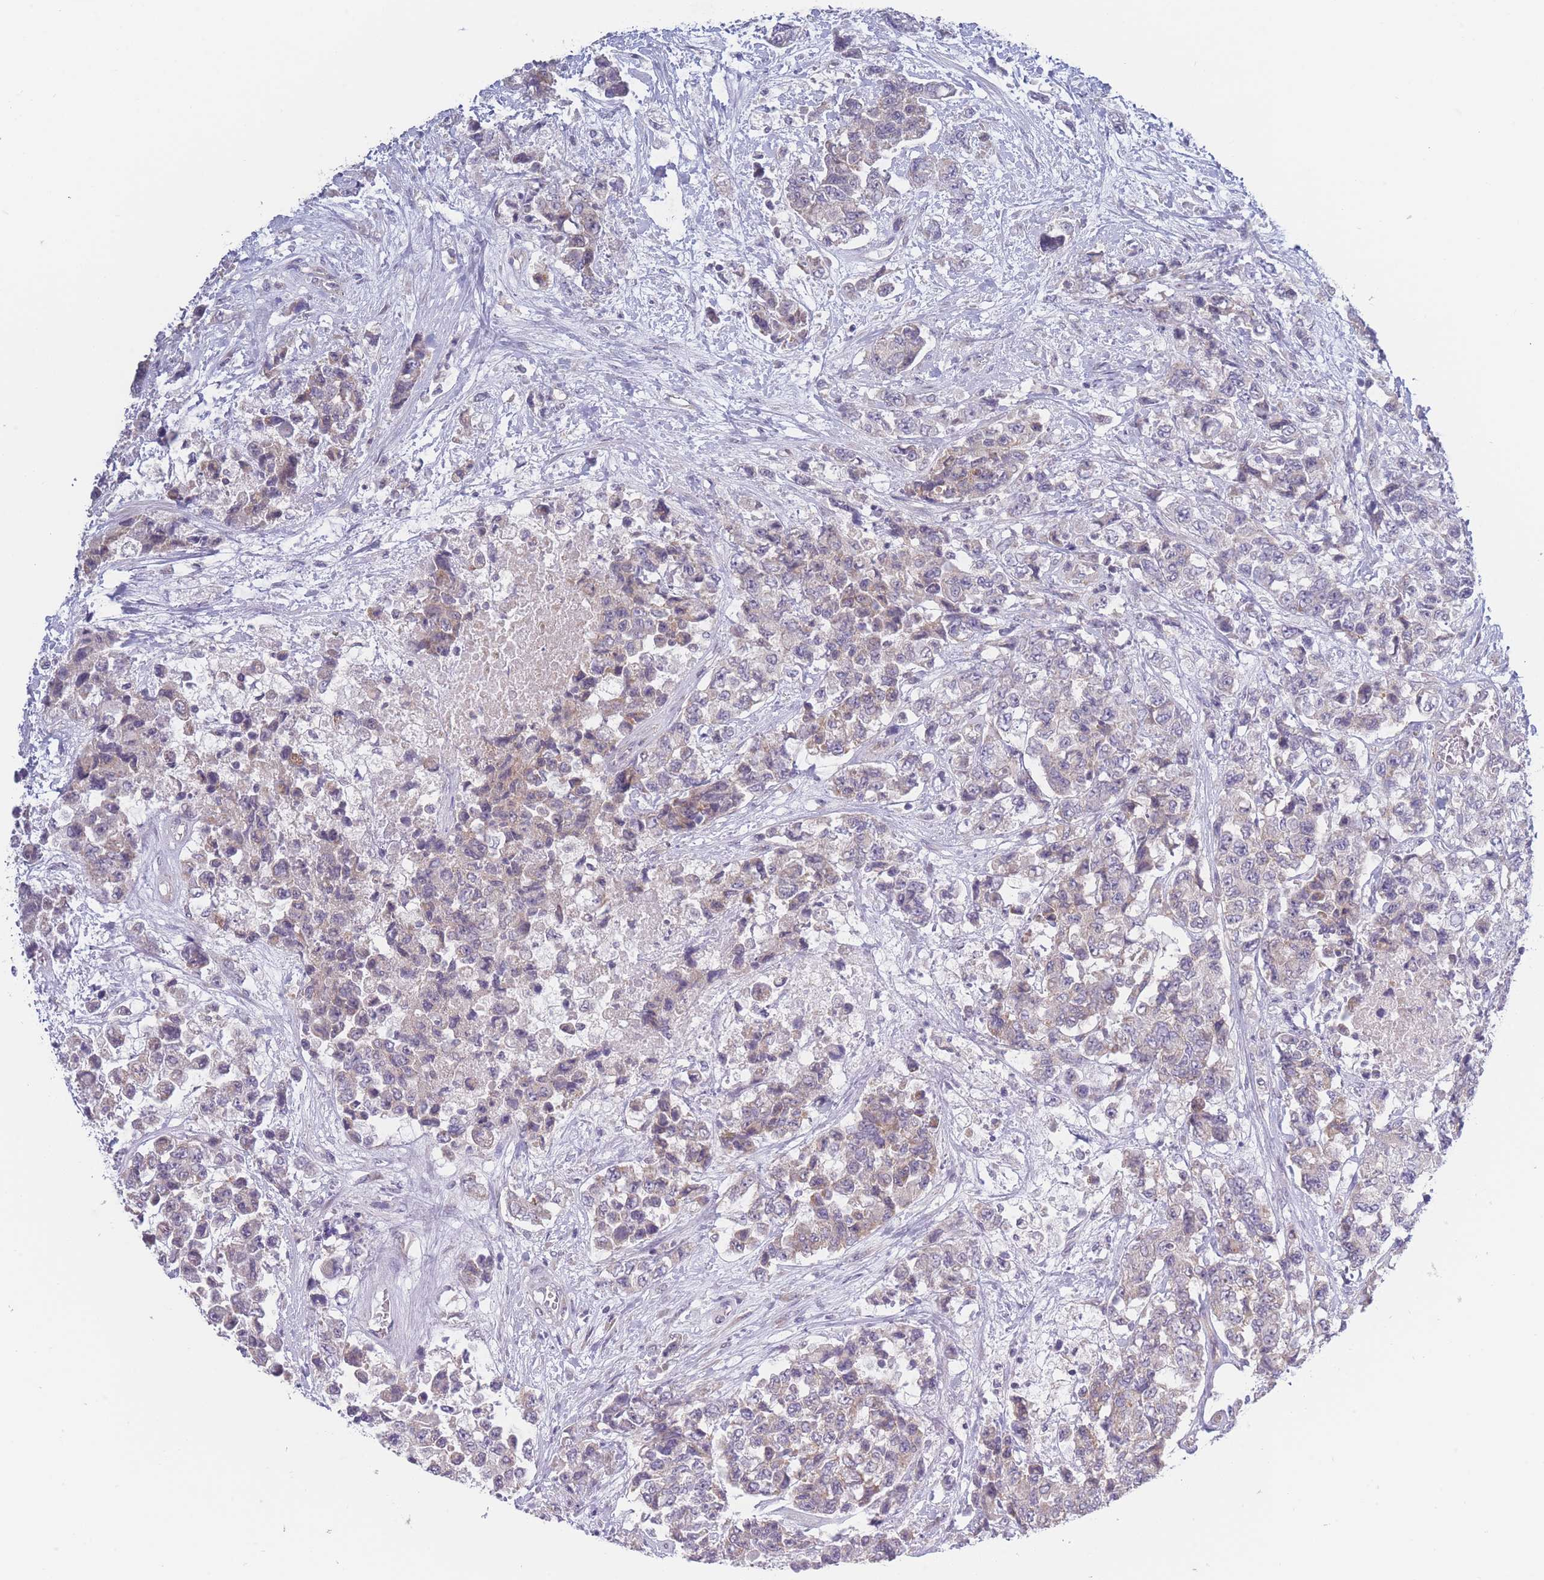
{"staining": {"intensity": "weak", "quantity": "<25%", "location": "cytoplasmic/membranous"}, "tissue": "urothelial cancer", "cell_type": "Tumor cells", "image_type": "cancer", "snomed": [{"axis": "morphology", "description": "Urothelial carcinoma, High grade"}, {"axis": "topography", "description": "Urinary bladder"}], "caption": "DAB immunohistochemical staining of urothelial cancer reveals no significant positivity in tumor cells.", "gene": "FAM227B", "patient": {"sex": "female", "age": 78}}